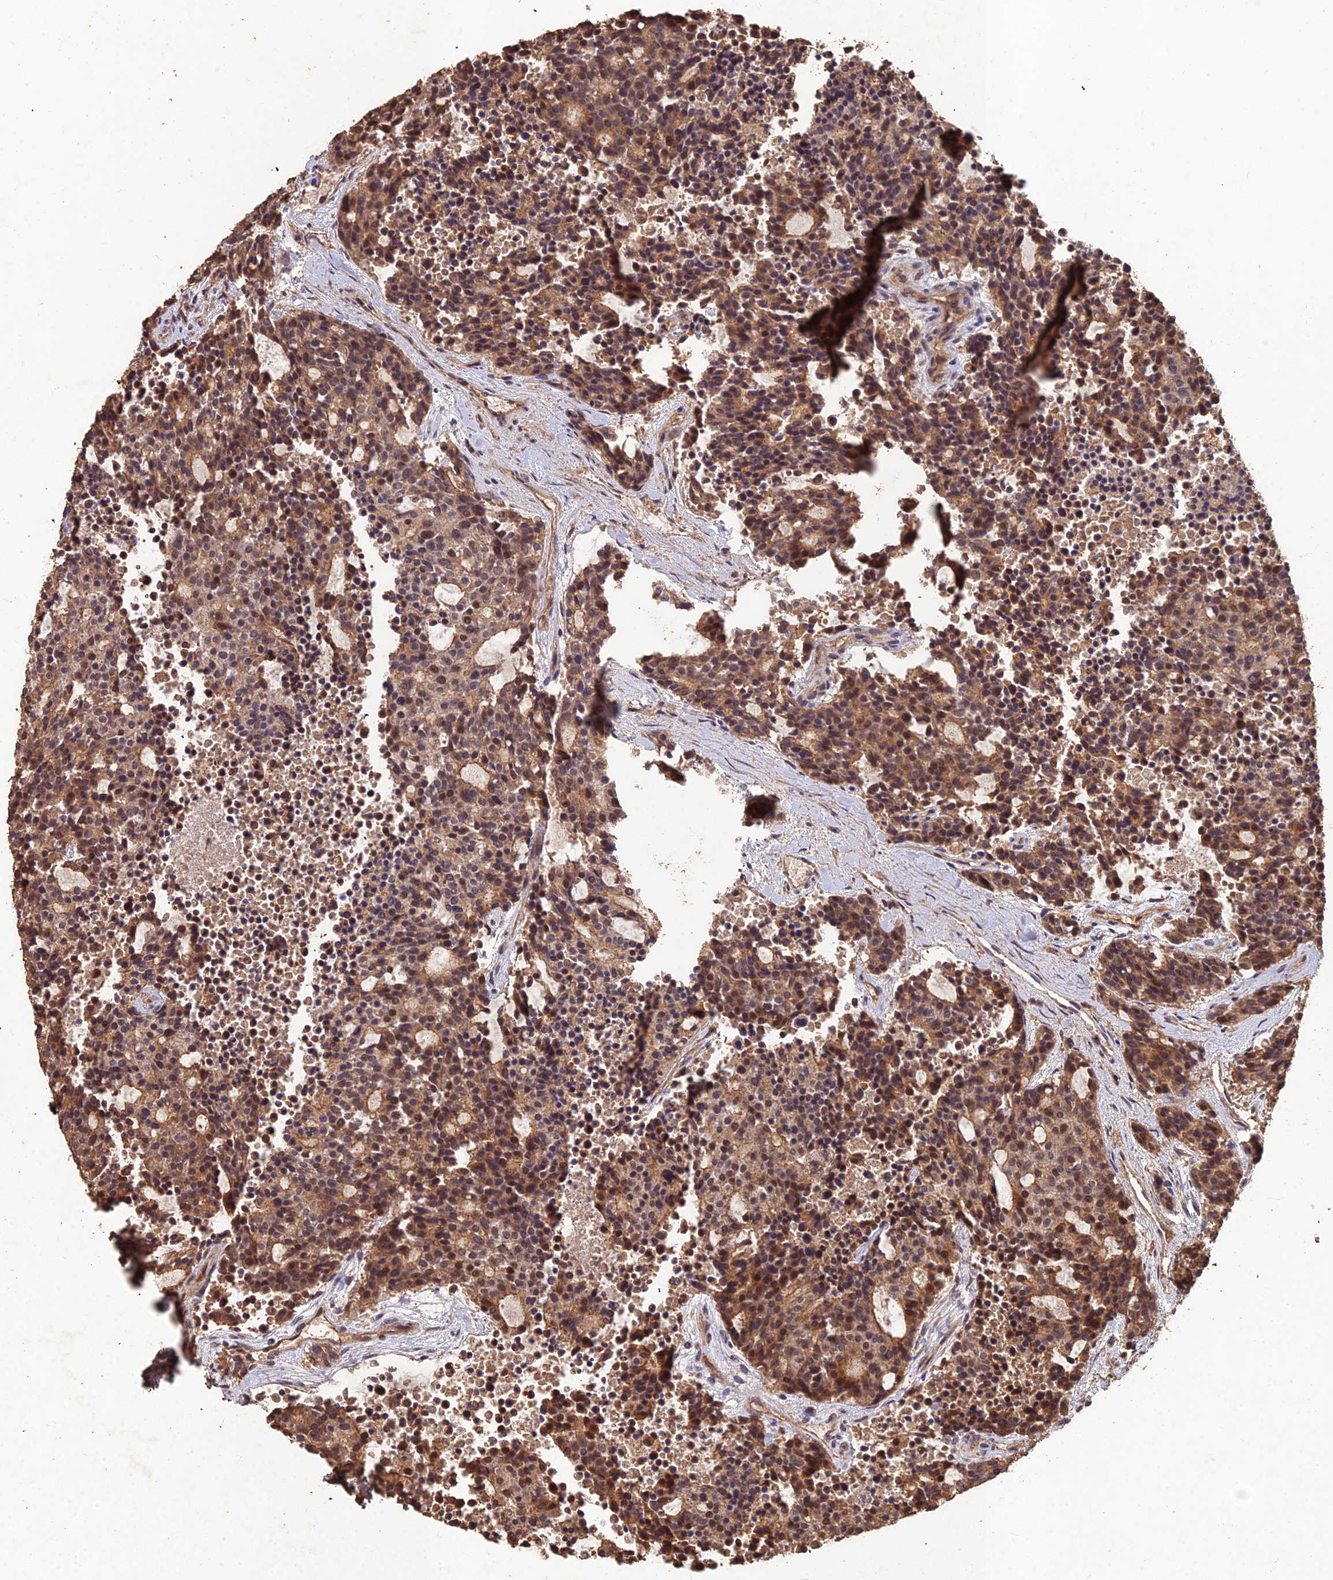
{"staining": {"intensity": "moderate", "quantity": ">75%", "location": "cytoplasmic/membranous,nuclear"}, "tissue": "carcinoid", "cell_type": "Tumor cells", "image_type": "cancer", "snomed": [{"axis": "morphology", "description": "Carcinoid, malignant, NOS"}, {"axis": "topography", "description": "Pancreas"}], "caption": "A high-resolution image shows immunohistochemistry staining of malignant carcinoid, which displays moderate cytoplasmic/membranous and nuclear staining in approximately >75% of tumor cells.", "gene": "SYMPK", "patient": {"sex": "female", "age": 54}}